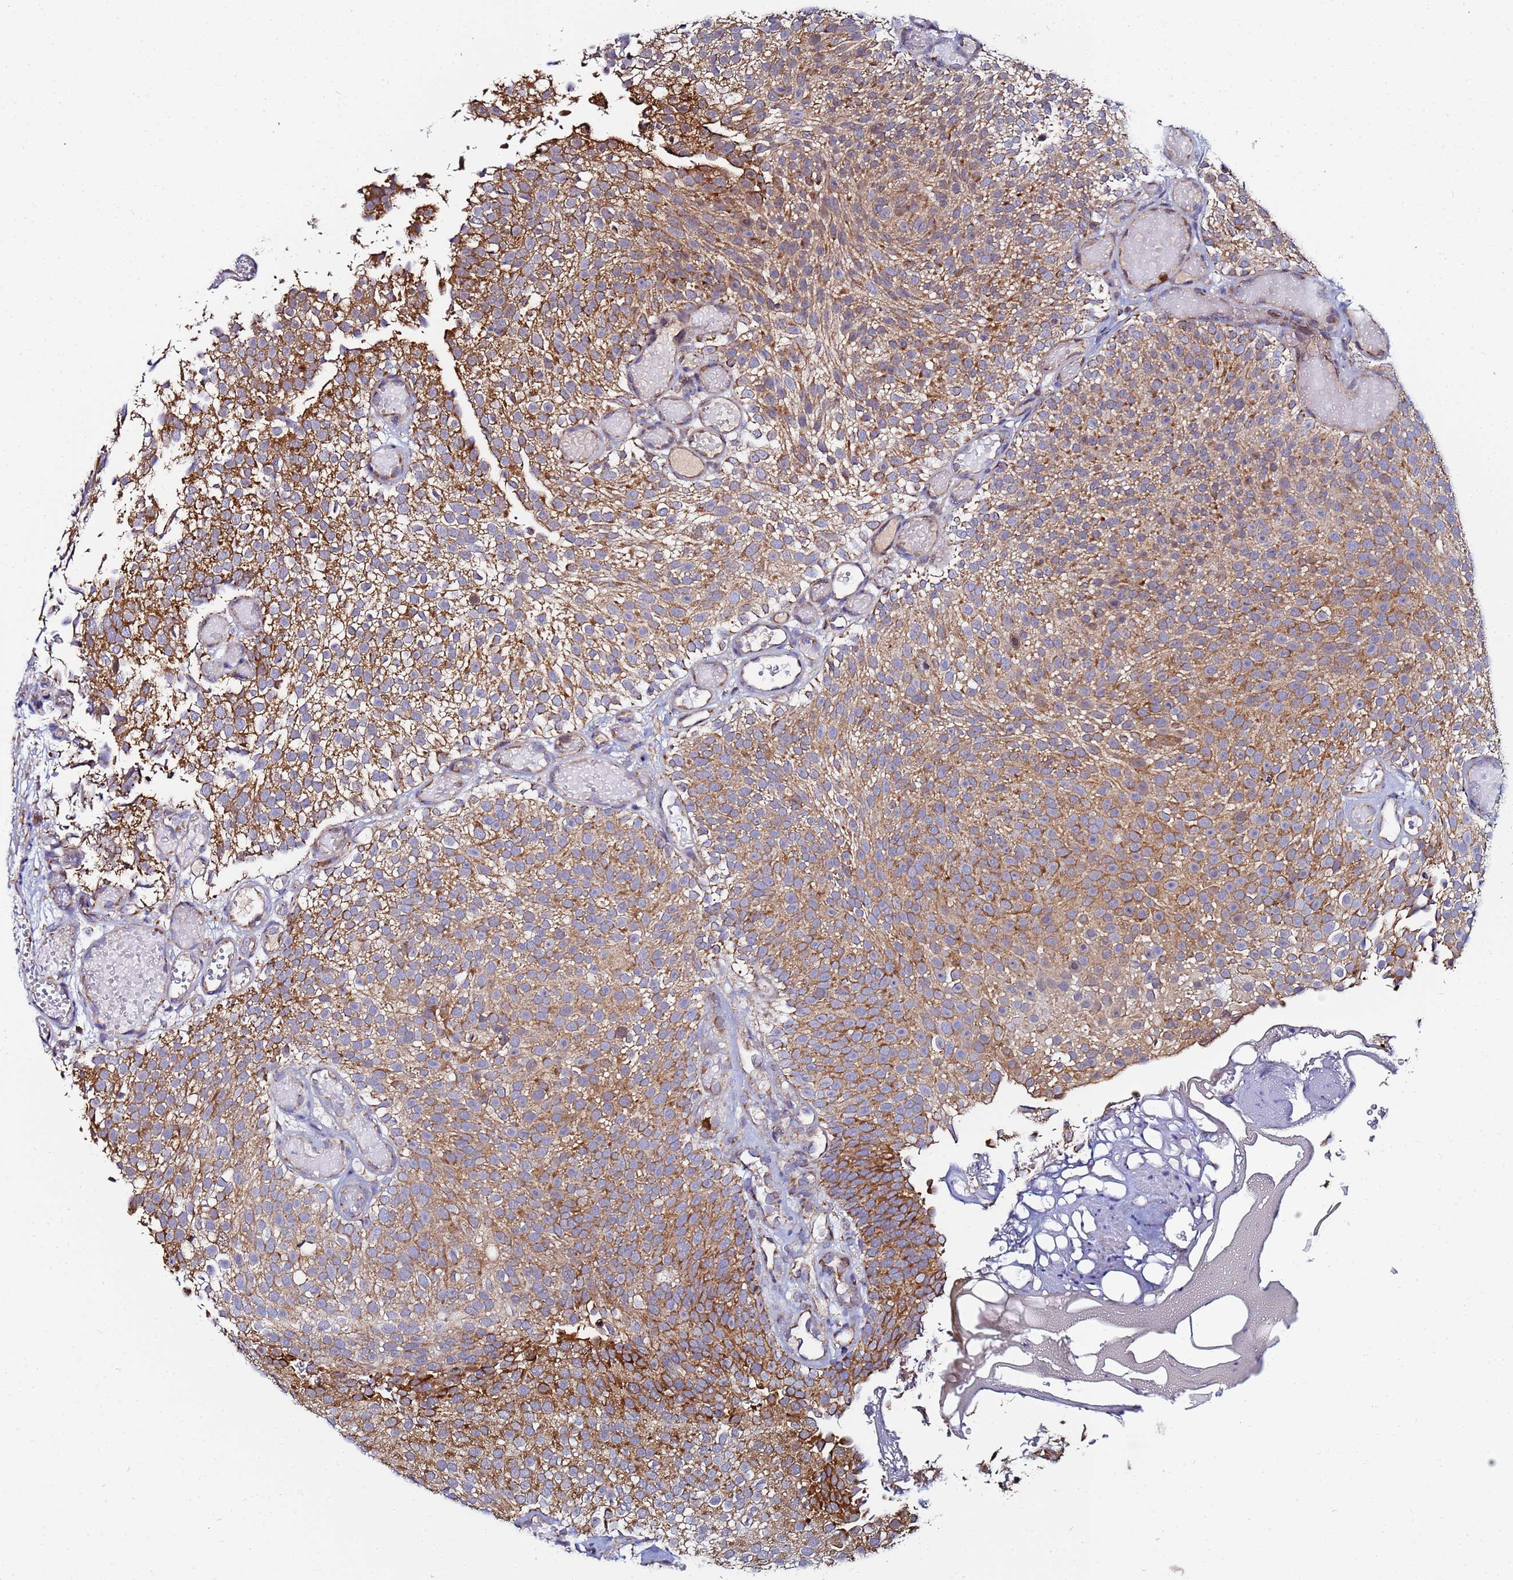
{"staining": {"intensity": "moderate", "quantity": ">75%", "location": "cytoplasmic/membranous"}, "tissue": "urothelial cancer", "cell_type": "Tumor cells", "image_type": "cancer", "snomed": [{"axis": "morphology", "description": "Urothelial carcinoma, Low grade"}, {"axis": "topography", "description": "Urinary bladder"}], "caption": "Brown immunohistochemical staining in human low-grade urothelial carcinoma shows moderate cytoplasmic/membranous expression in approximately >75% of tumor cells. Using DAB (brown) and hematoxylin (blue) stains, captured at high magnification using brightfield microscopy.", "gene": "CCDC127", "patient": {"sex": "male", "age": 78}}